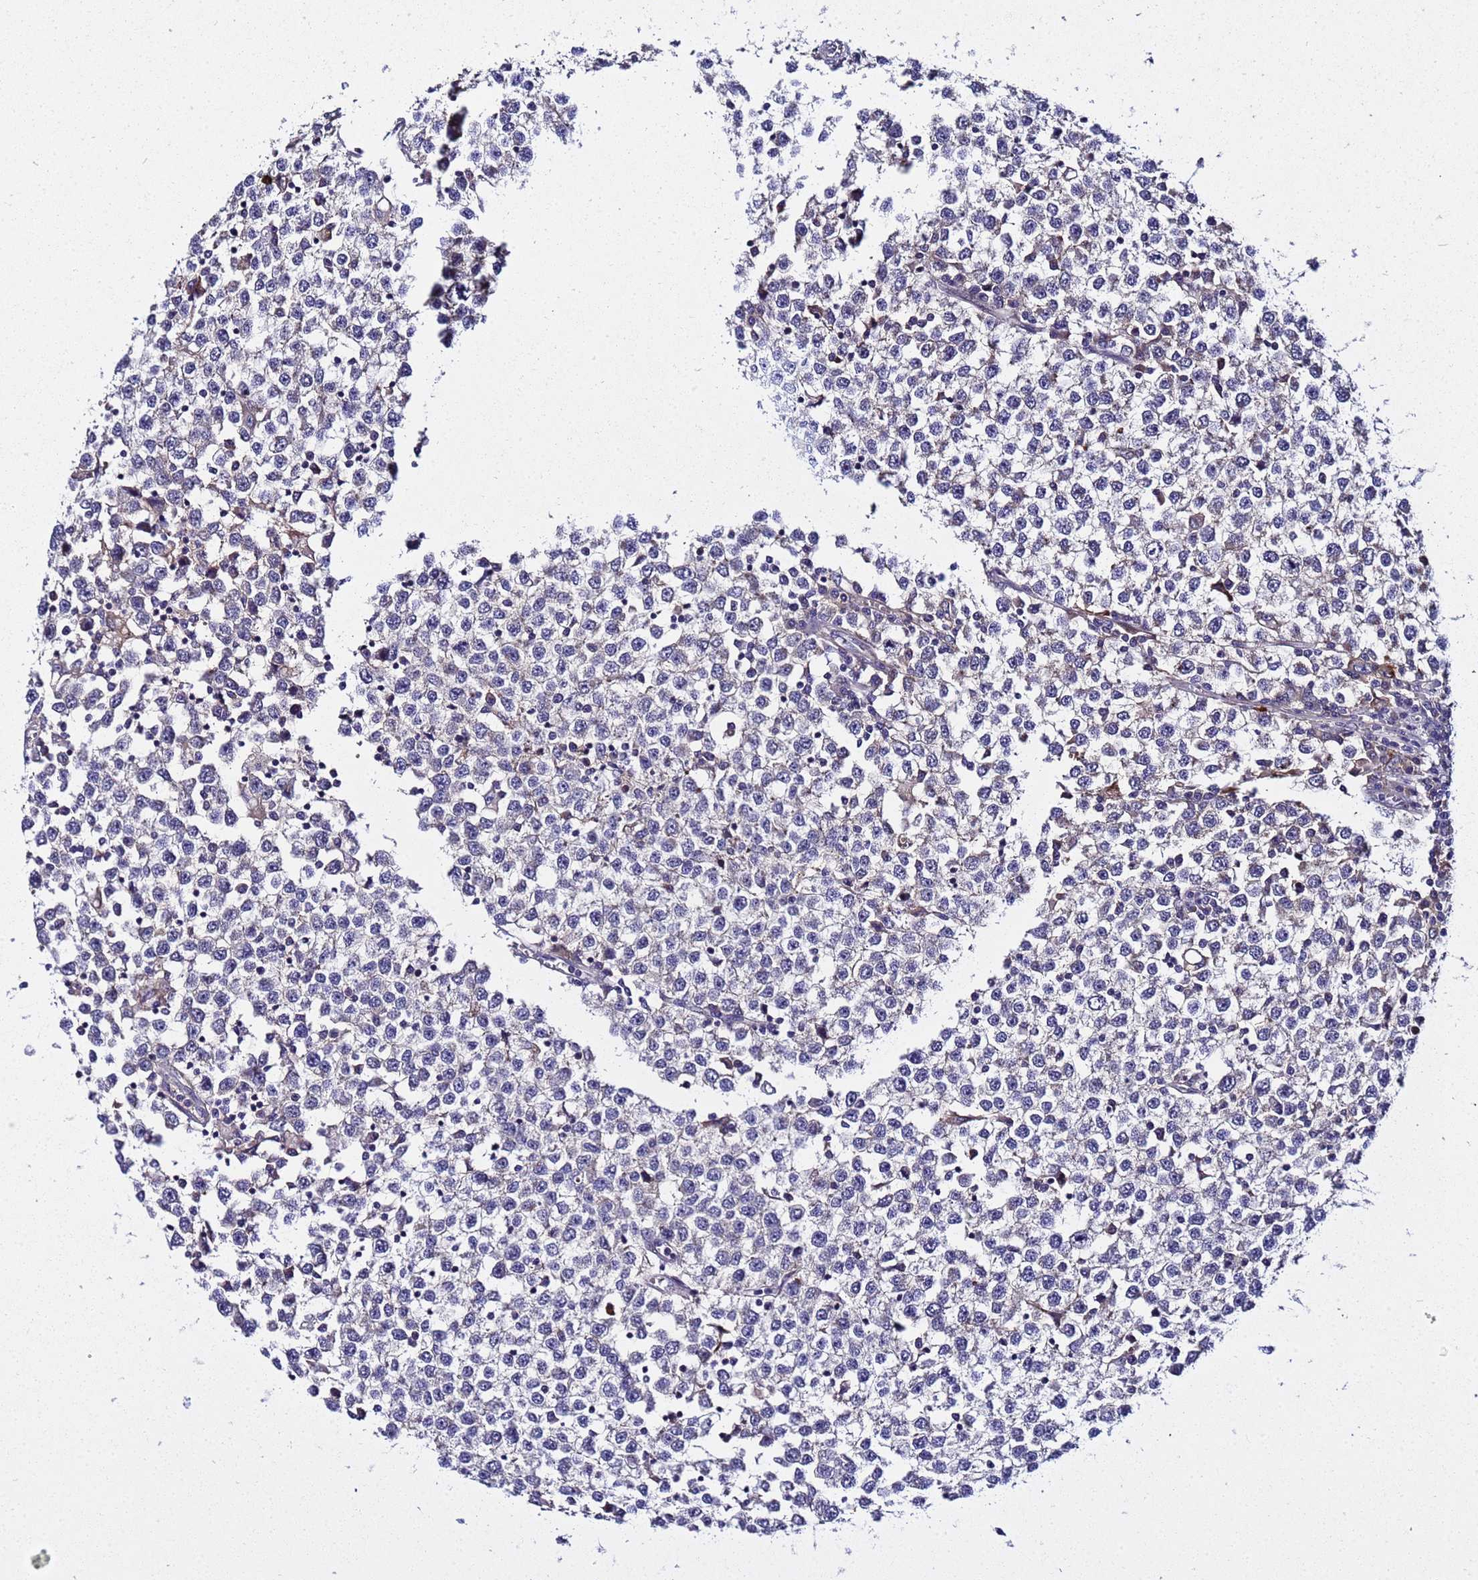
{"staining": {"intensity": "weak", "quantity": "25%-75%", "location": "cytoplasmic/membranous"}, "tissue": "testis cancer", "cell_type": "Tumor cells", "image_type": "cancer", "snomed": [{"axis": "morphology", "description": "Seminoma, NOS"}, {"axis": "topography", "description": "Testis"}], "caption": "Immunohistochemical staining of human testis cancer reveals low levels of weak cytoplasmic/membranous protein expression in approximately 25%-75% of tumor cells. The staining was performed using DAB (3,3'-diaminobenzidine) to visualize the protein expression in brown, while the nuclei were stained in blue with hematoxylin (Magnification: 20x).", "gene": "PLXDC2", "patient": {"sex": "male", "age": 65}}